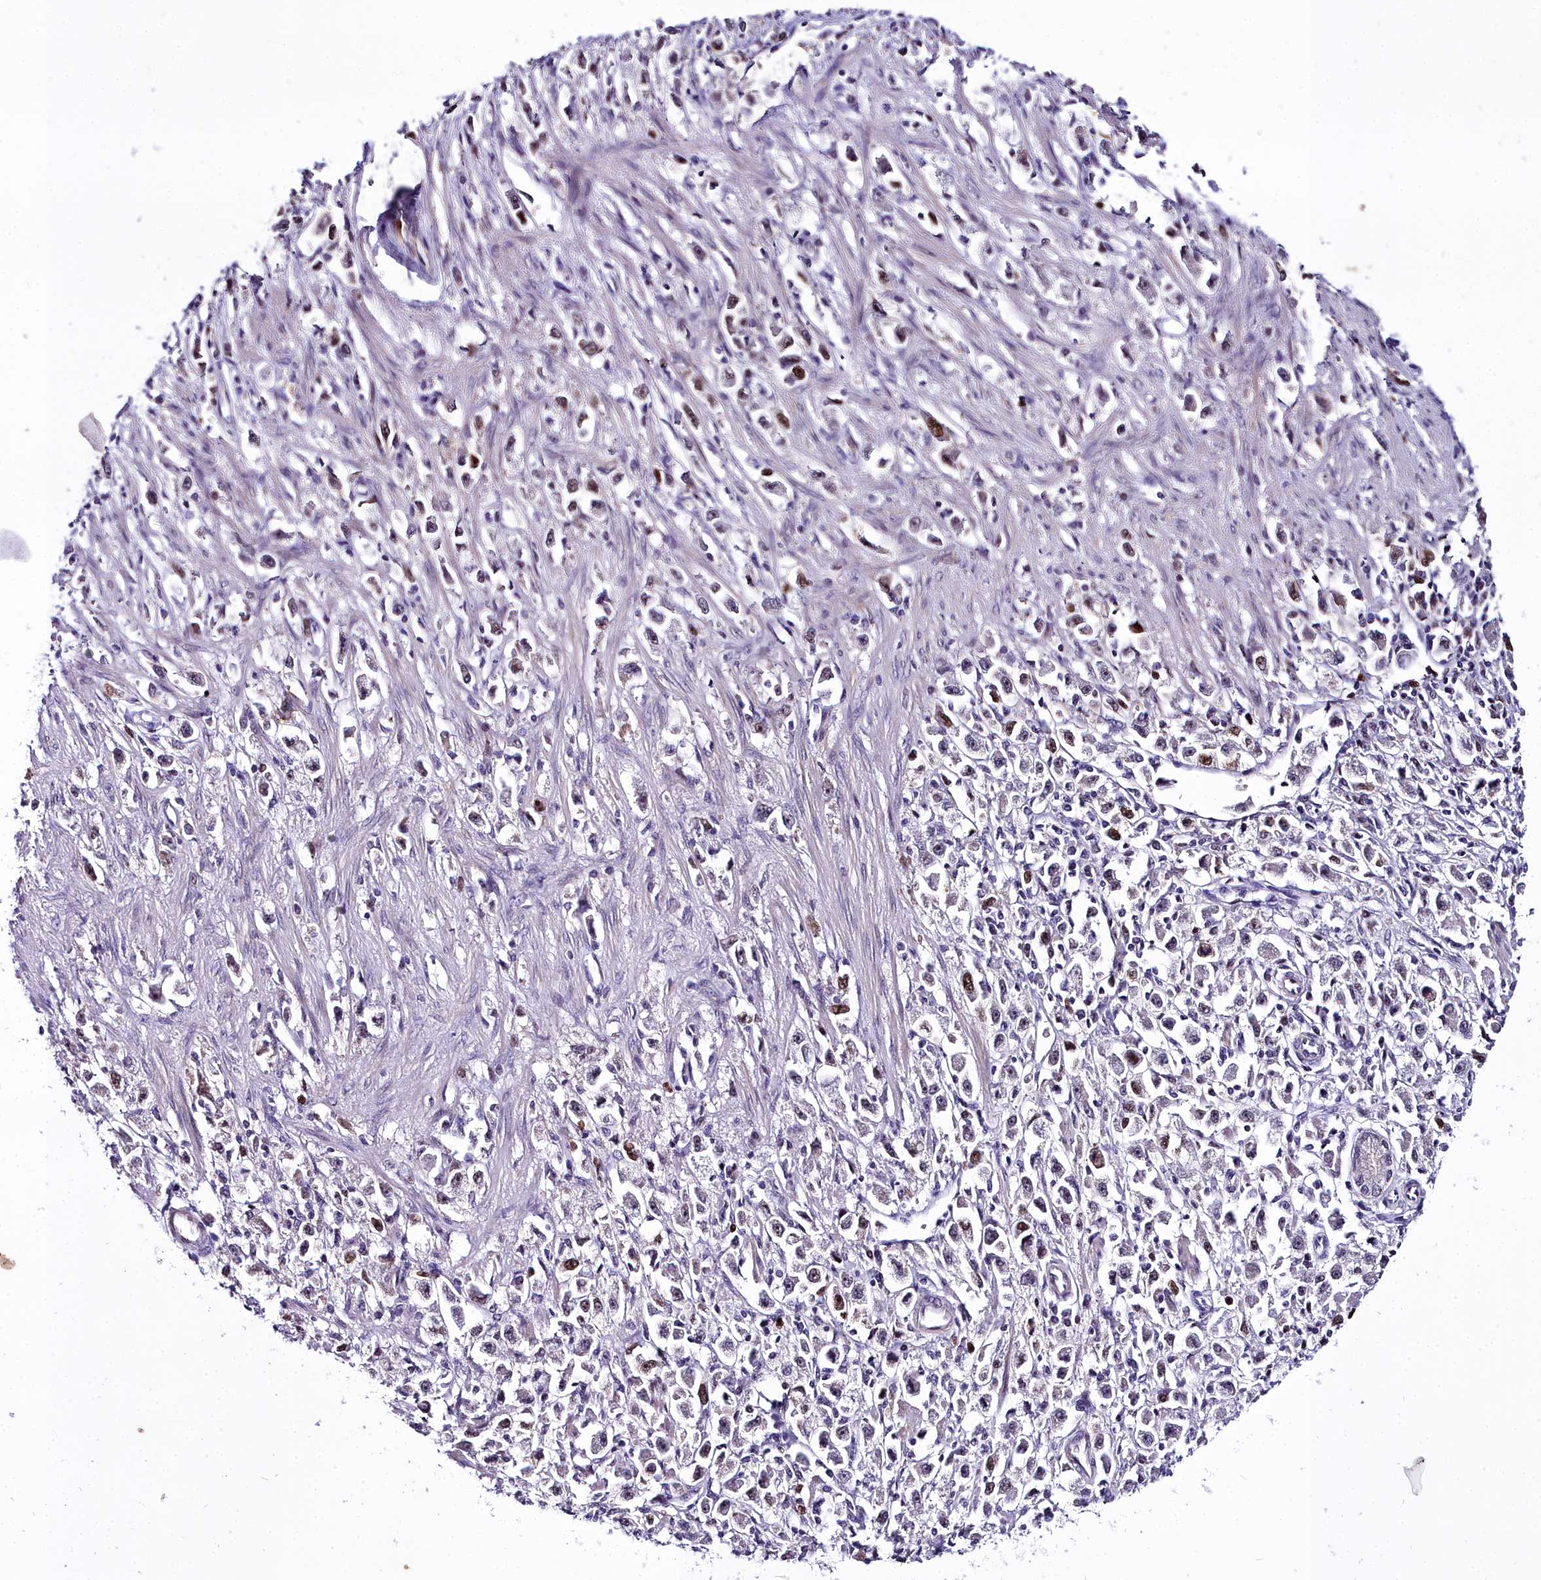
{"staining": {"intensity": "moderate", "quantity": "<25%", "location": "nuclear"}, "tissue": "stomach cancer", "cell_type": "Tumor cells", "image_type": "cancer", "snomed": [{"axis": "morphology", "description": "Adenocarcinoma, NOS"}, {"axis": "topography", "description": "Stomach"}], "caption": "The immunohistochemical stain labels moderate nuclear positivity in tumor cells of stomach adenocarcinoma tissue.", "gene": "TRIML2", "patient": {"sex": "female", "age": 59}}